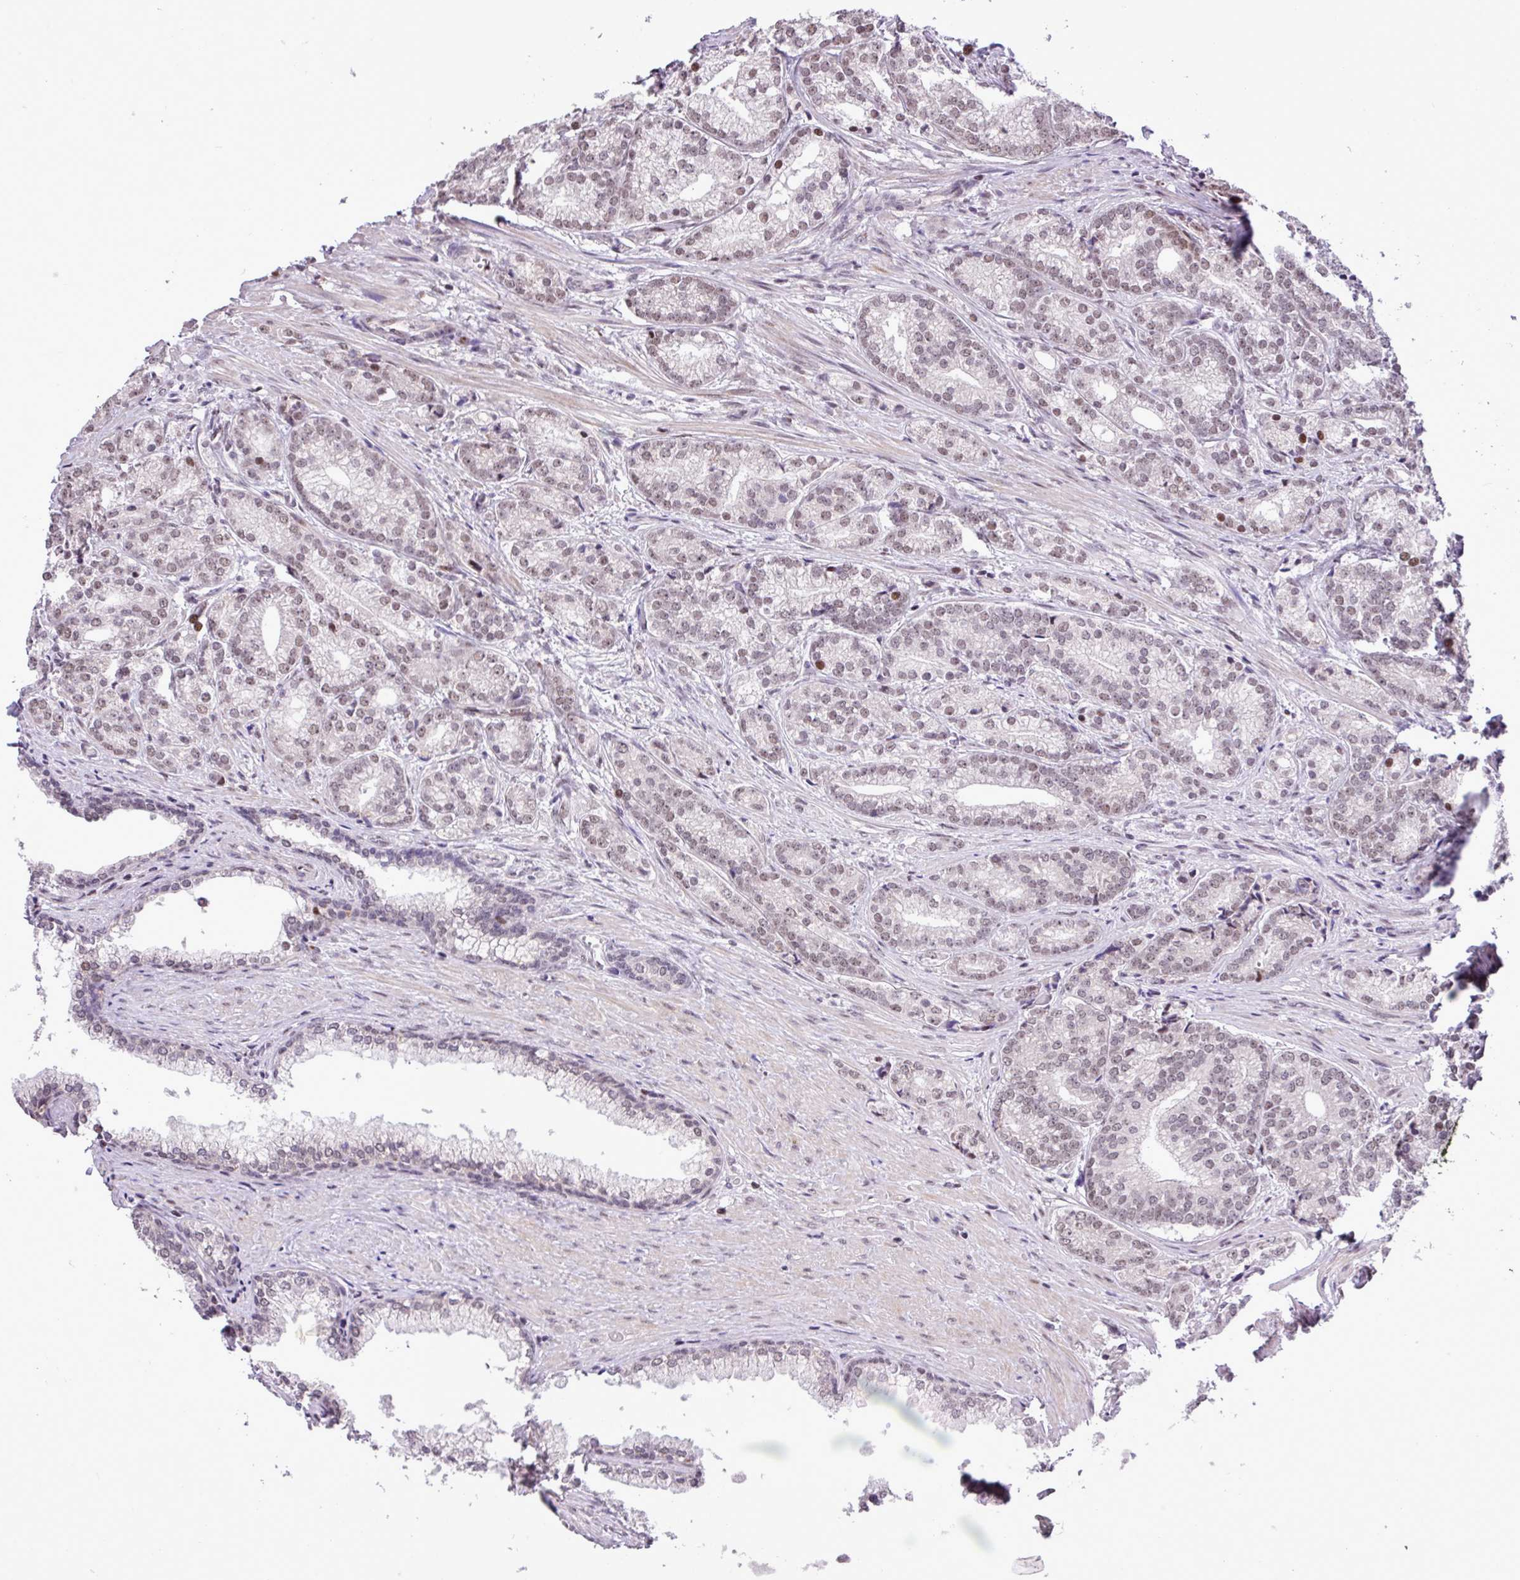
{"staining": {"intensity": "weak", "quantity": "25%-75%", "location": "nuclear"}, "tissue": "prostate cancer", "cell_type": "Tumor cells", "image_type": "cancer", "snomed": [{"axis": "morphology", "description": "Adenocarcinoma, Low grade"}, {"axis": "topography", "description": "Prostate"}], "caption": "IHC micrograph of prostate low-grade adenocarcinoma stained for a protein (brown), which reveals low levels of weak nuclear staining in about 25%-75% of tumor cells.", "gene": "ZNF354A", "patient": {"sex": "male", "age": 71}}